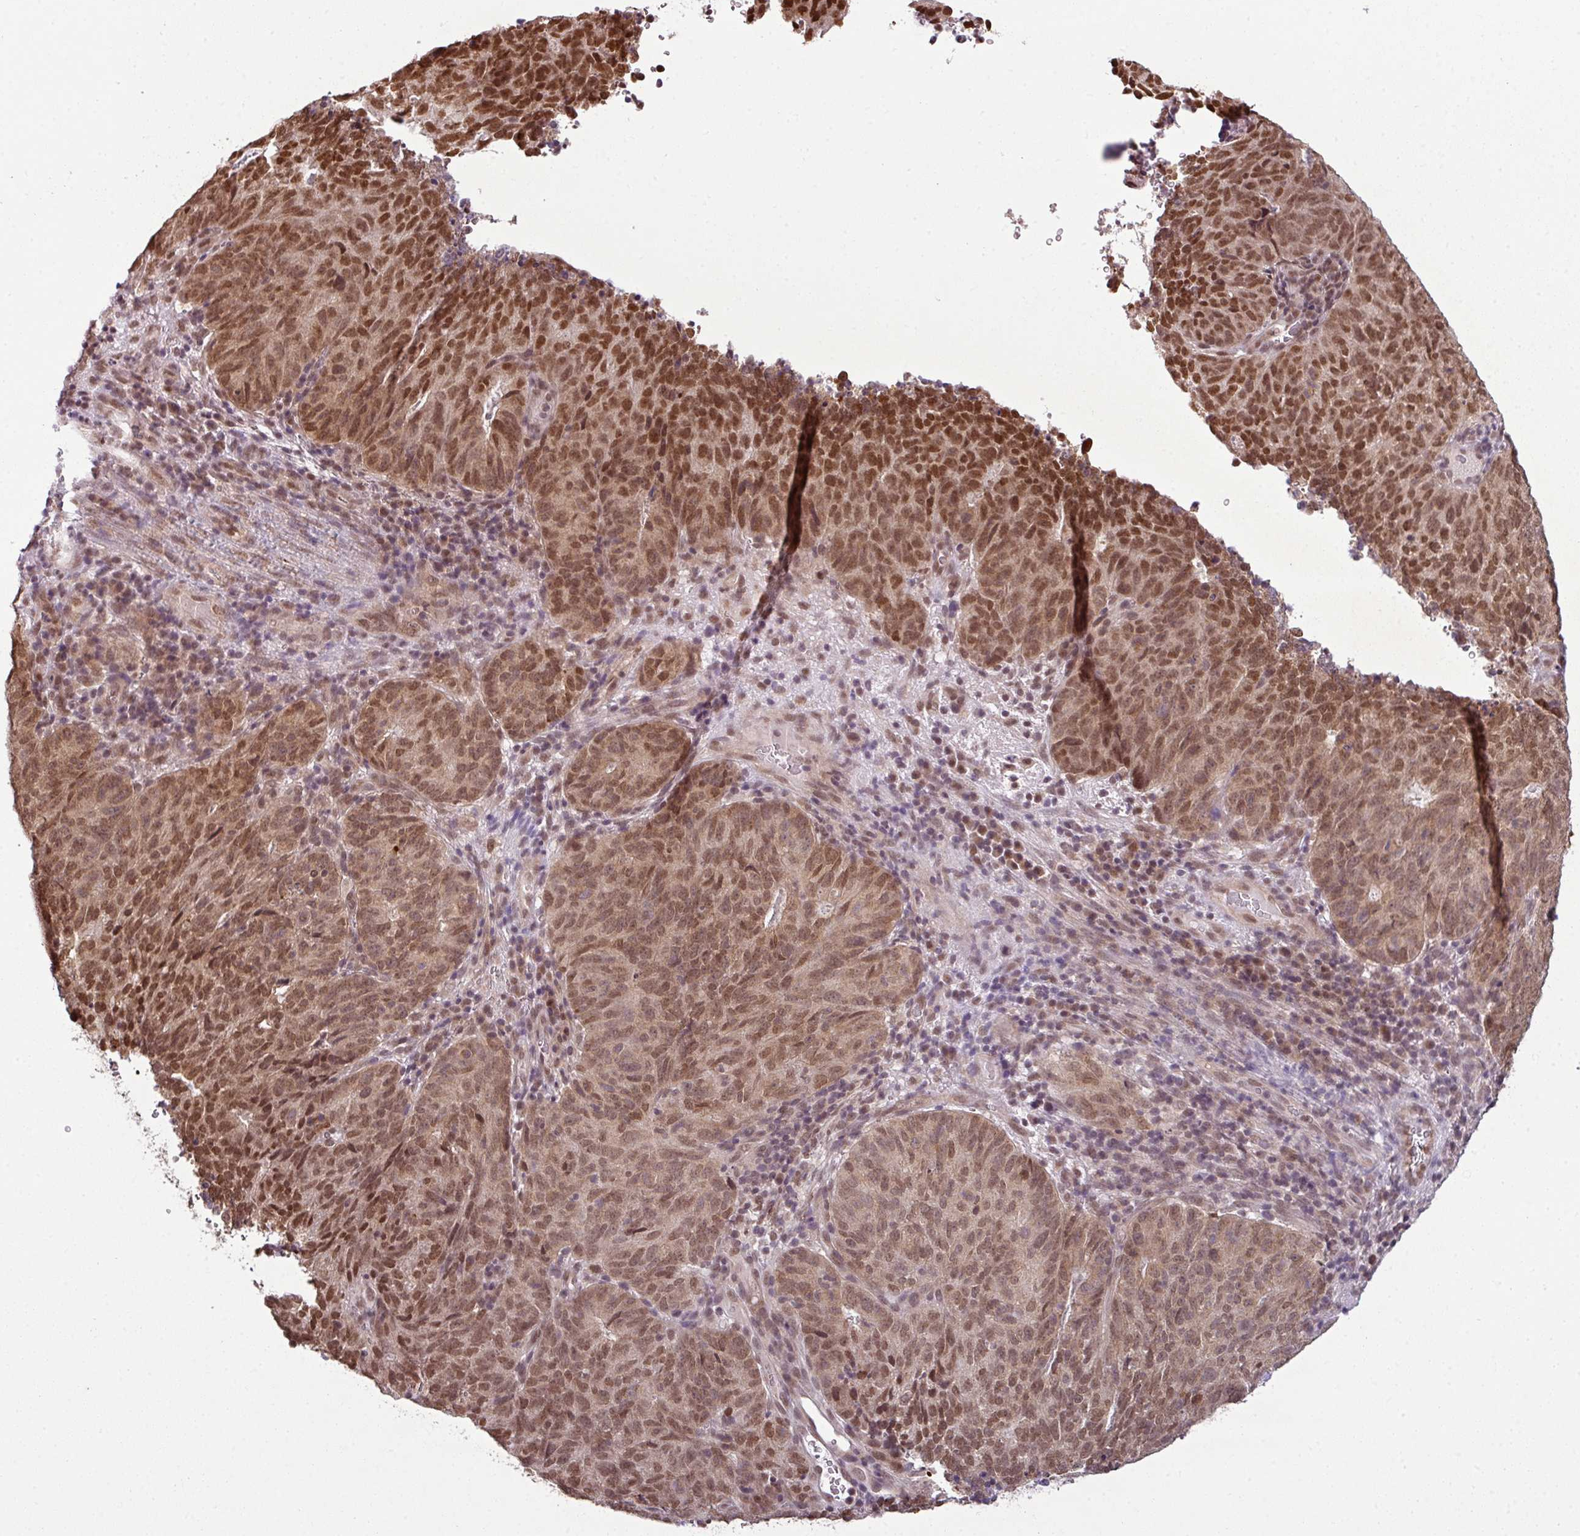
{"staining": {"intensity": "moderate", "quantity": ">75%", "location": "cytoplasmic/membranous,nuclear"}, "tissue": "cervical cancer", "cell_type": "Tumor cells", "image_type": "cancer", "snomed": [{"axis": "morphology", "description": "Adenocarcinoma, NOS"}, {"axis": "topography", "description": "Cervix"}], "caption": "An image of cervical cancer stained for a protein demonstrates moderate cytoplasmic/membranous and nuclear brown staining in tumor cells.", "gene": "DERPC", "patient": {"sex": "female", "age": 38}}